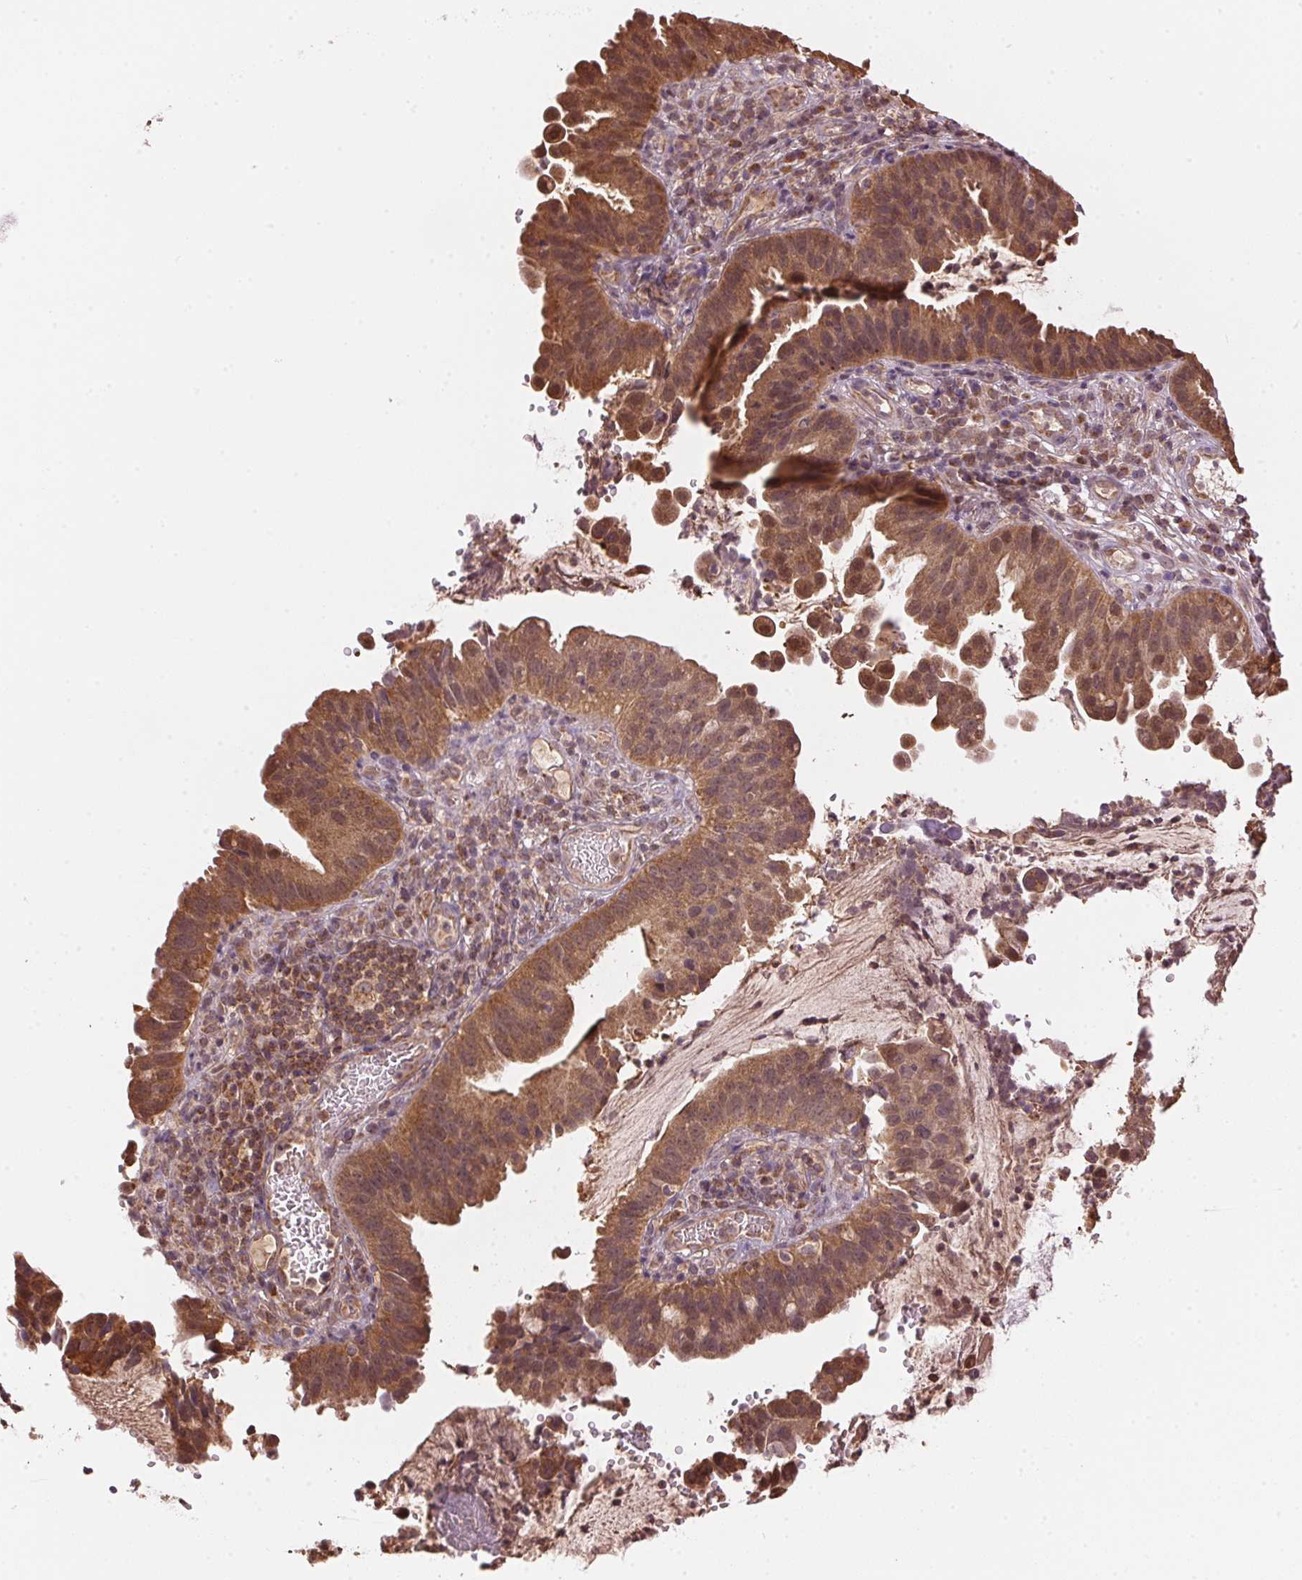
{"staining": {"intensity": "moderate", "quantity": ">75%", "location": "cytoplasmic/membranous"}, "tissue": "cervical cancer", "cell_type": "Tumor cells", "image_type": "cancer", "snomed": [{"axis": "morphology", "description": "Adenocarcinoma, NOS"}, {"axis": "topography", "description": "Cervix"}], "caption": "High-magnification brightfield microscopy of cervical adenocarcinoma stained with DAB (brown) and counterstained with hematoxylin (blue). tumor cells exhibit moderate cytoplasmic/membranous positivity is identified in about>75% of cells.", "gene": "ARHGAP6", "patient": {"sex": "female", "age": 34}}